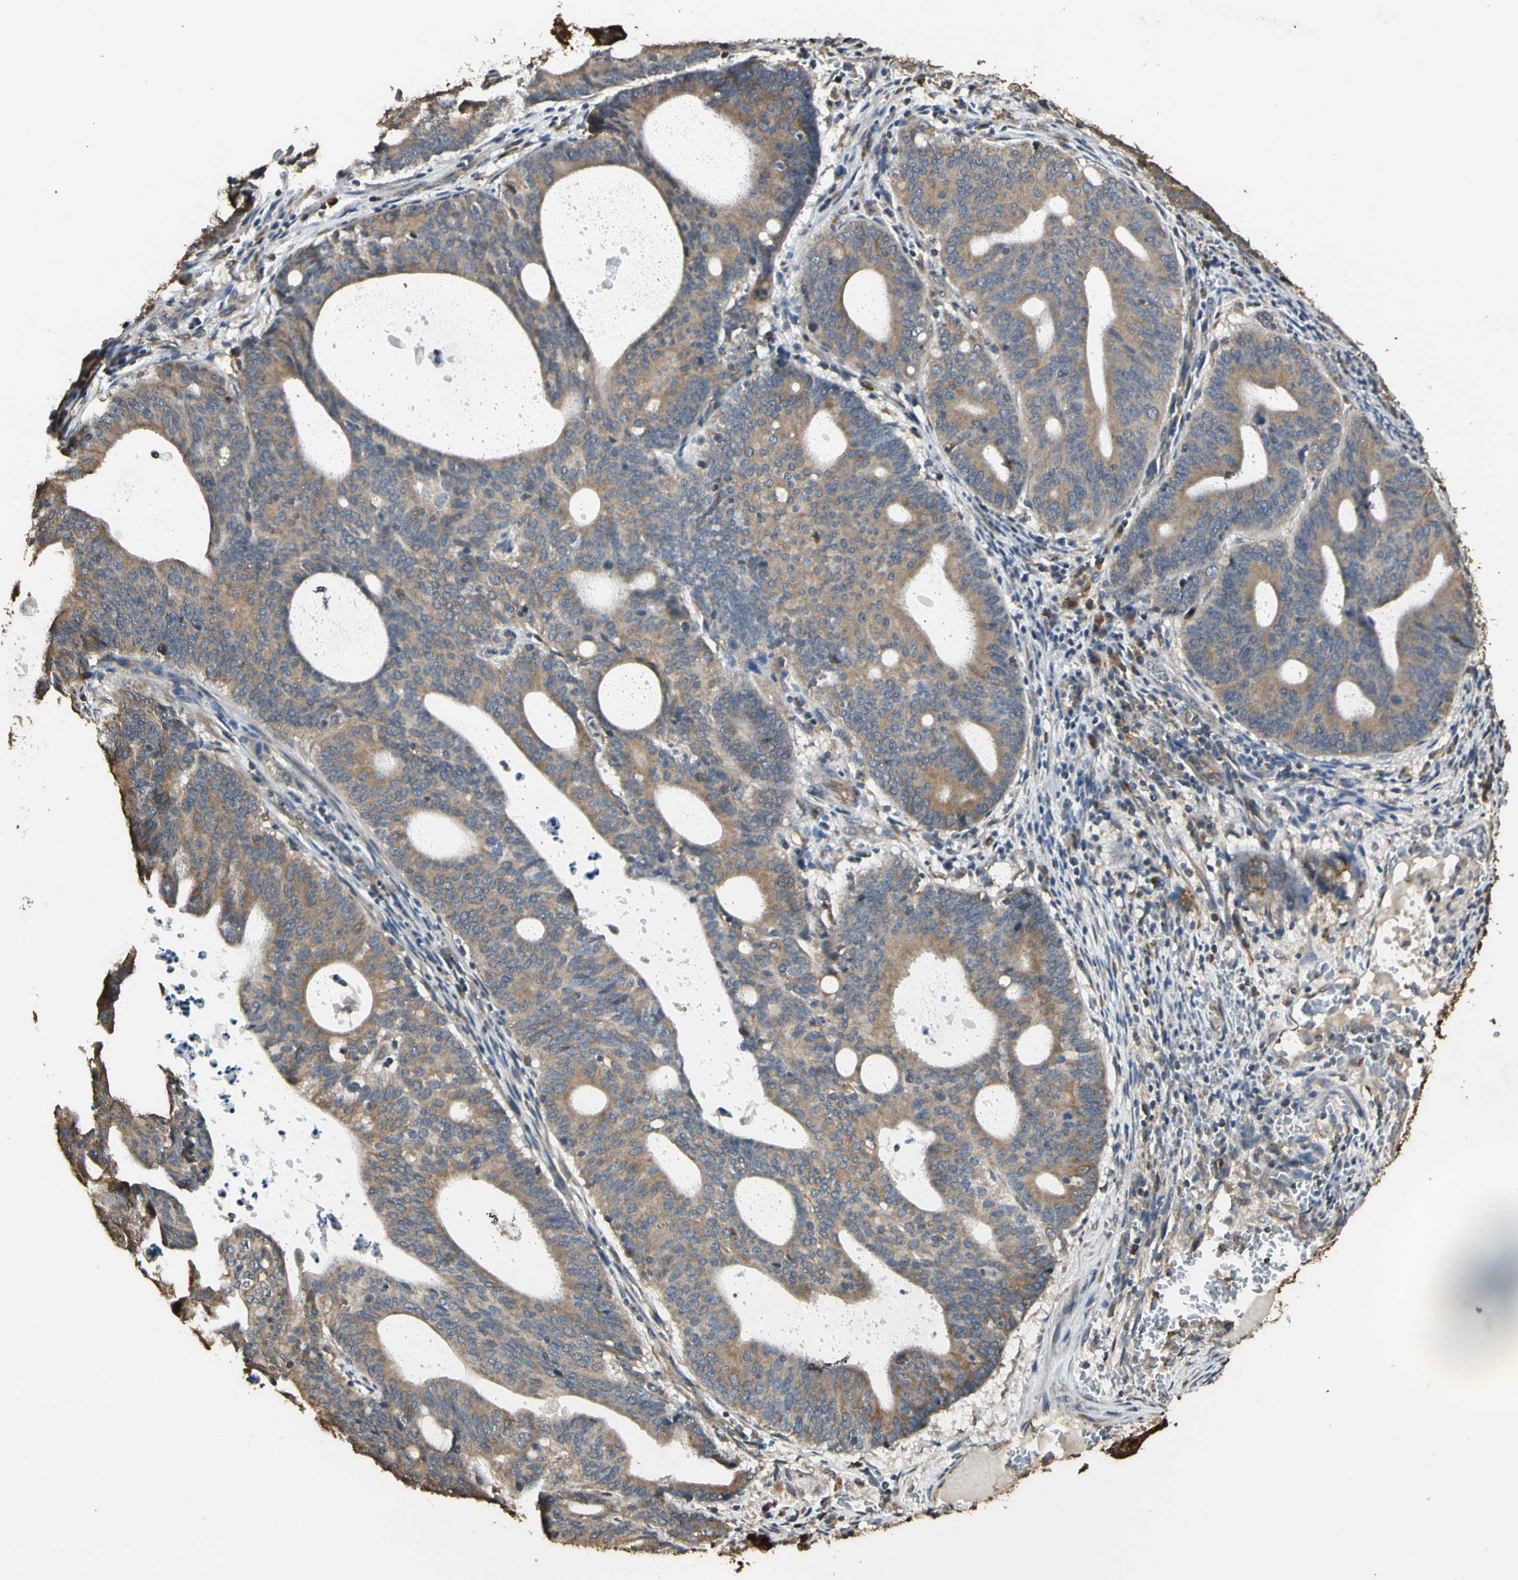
{"staining": {"intensity": "moderate", "quantity": ">75%", "location": "cytoplasmic/membranous"}, "tissue": "endometrial cancer", "cell_type": "Tumor cells", "image_type": "cancer", "snomed": [{"axis": "morphology", "description": "Adenocarcinoma, NOS"}, {"axis": "topography", "description": "Uterus"}], "caption": "Protein expression analysis of endometrial cancer (adenocarcinoma) shows moderate cytoplasmic/membranous expression in about >75% of tumor cells.", "gene": "STX18", "patient": {"sex": "female", "age": 83}}